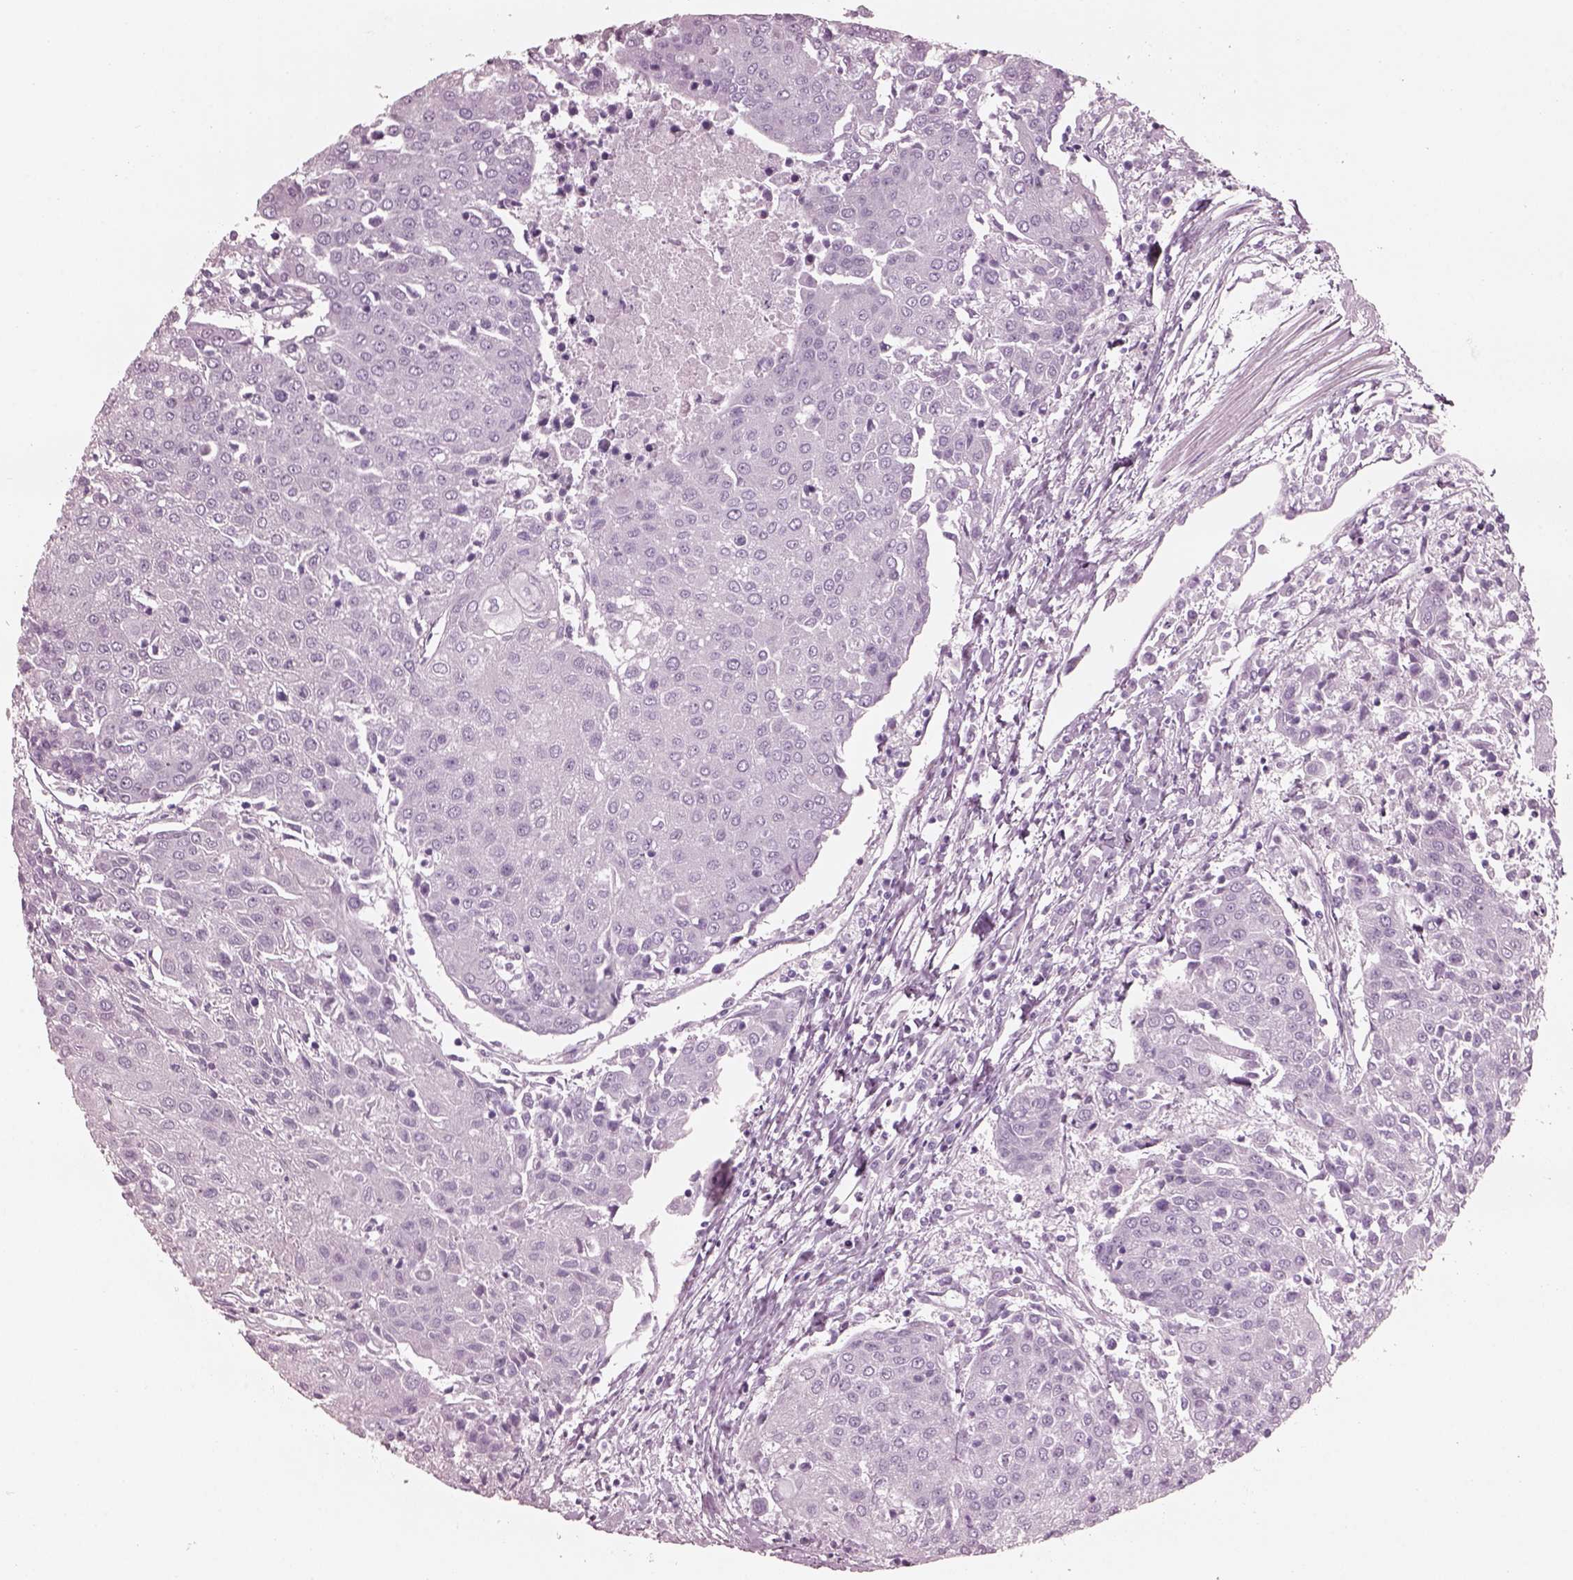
{"staining": {"intensity": "negative", "quantity": "none", "location": "none"}, "tissue": "urothelial cancer", "cell_type": "Tumor cells", "image_type": "cancer", "snomed": [{"axis": "morphology", "description": "Urothelial carcinoma, High grade"}, {"axis": "topography", "description": "Urinary bladder"}], "caption": "This is an IHC micrograph of high-grade urothelial carcinoma. There is no expression in tumor cells.", "gene": "FABP9", "patient": {"sex": "female", "age": 85}}